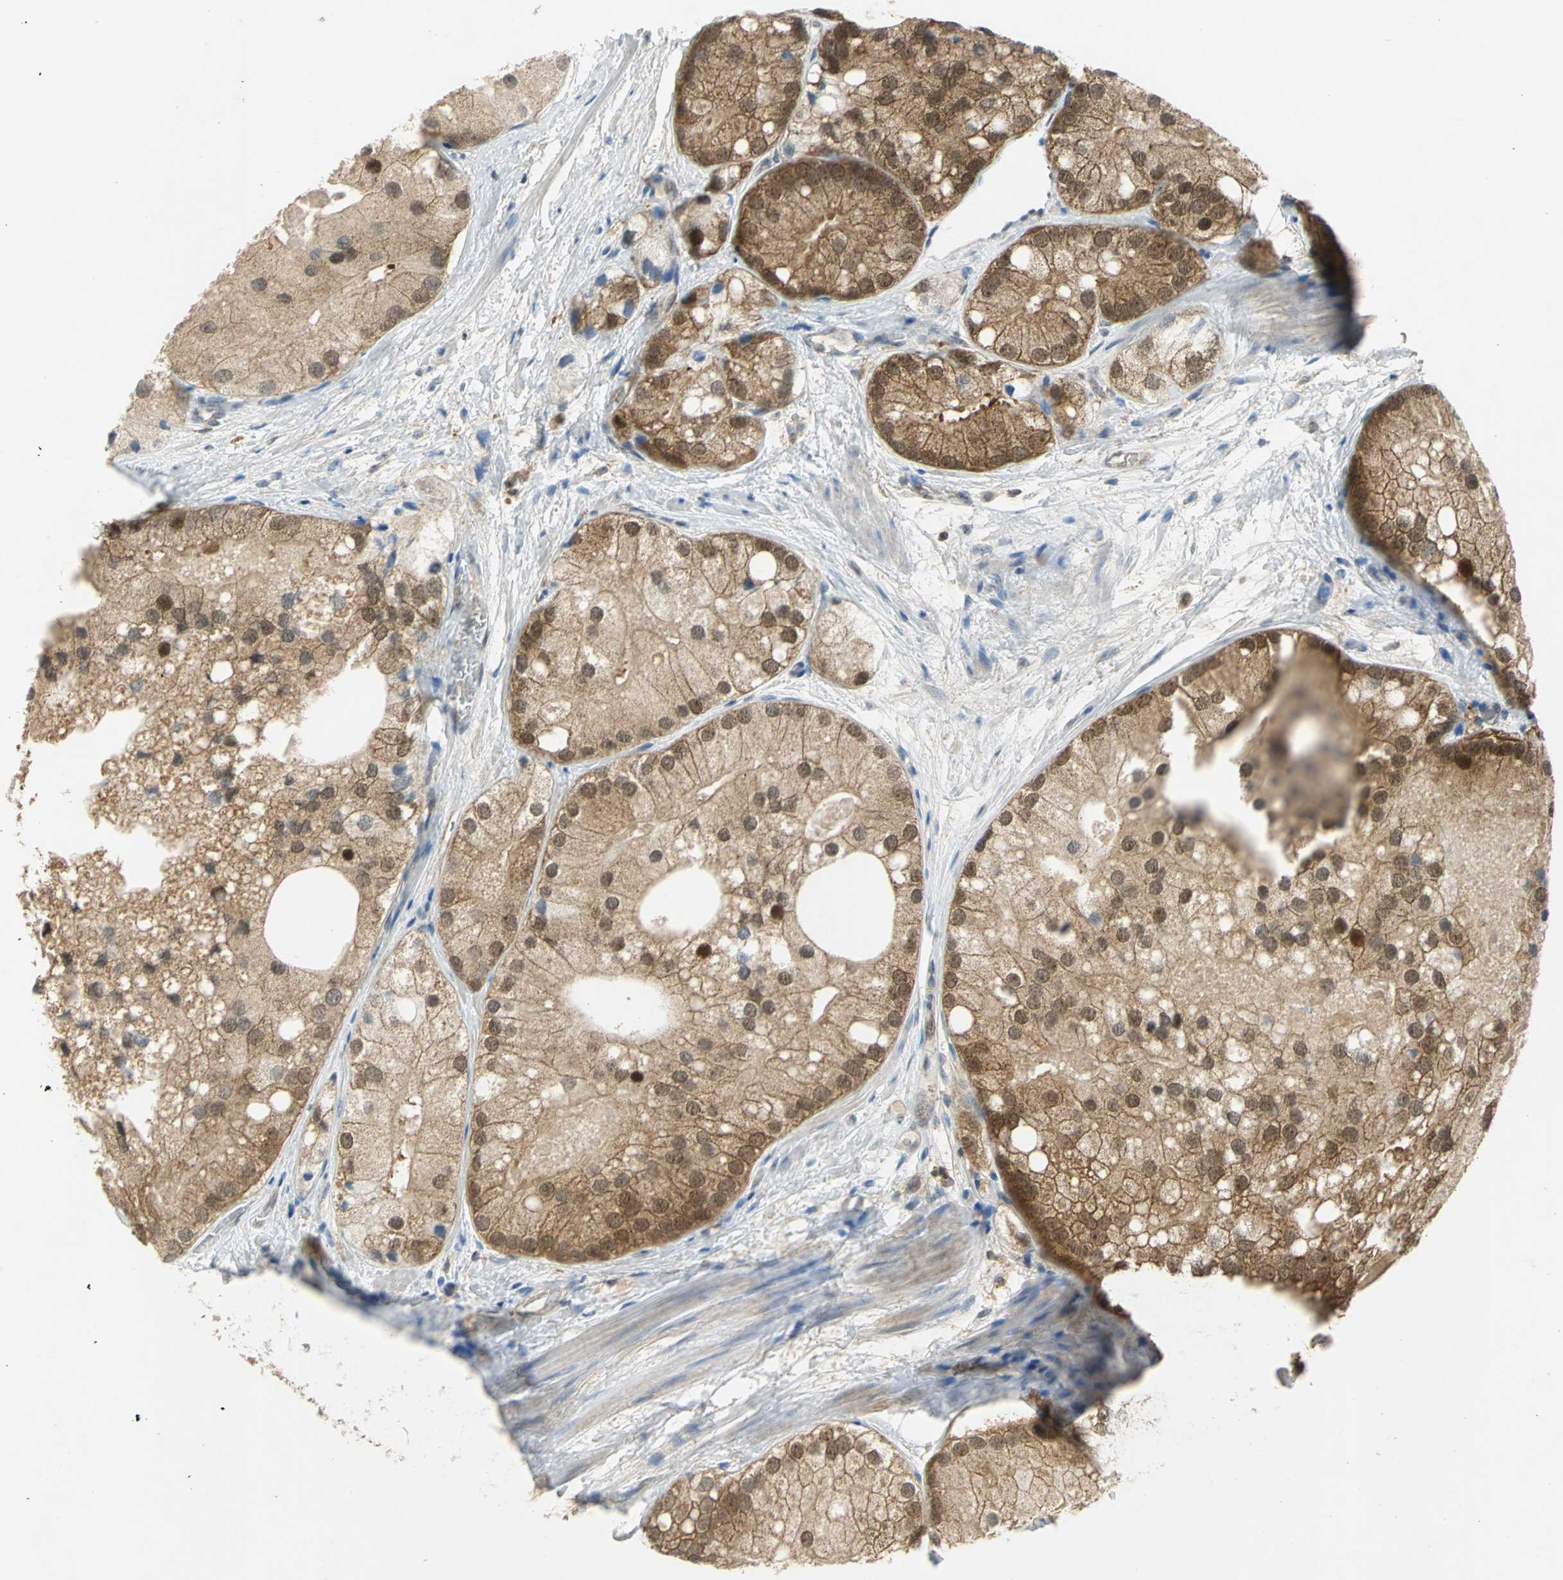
{"staining": {"intensity": "strong", "quantity": ">75%", "location": "cytoplasmic/membranous,nuclear"}, "tissue": "prostate cancer", "cell_type": "Tumor cells", "image_type": "cancer", "snomed": [{"axis": "morphology", "description": "Adenocarcinoma, Low grade"}, {"axis": "topography", "description": "Prostate"}], "caption": "A brown stain highlights strong cytoplasmic/membranous and nuclear staining of a protein in human low-grade adenocarcinoma (prostate) tumor cells.", "gene": "PPIA", "patient": {"sex": "male", "age": 69}}